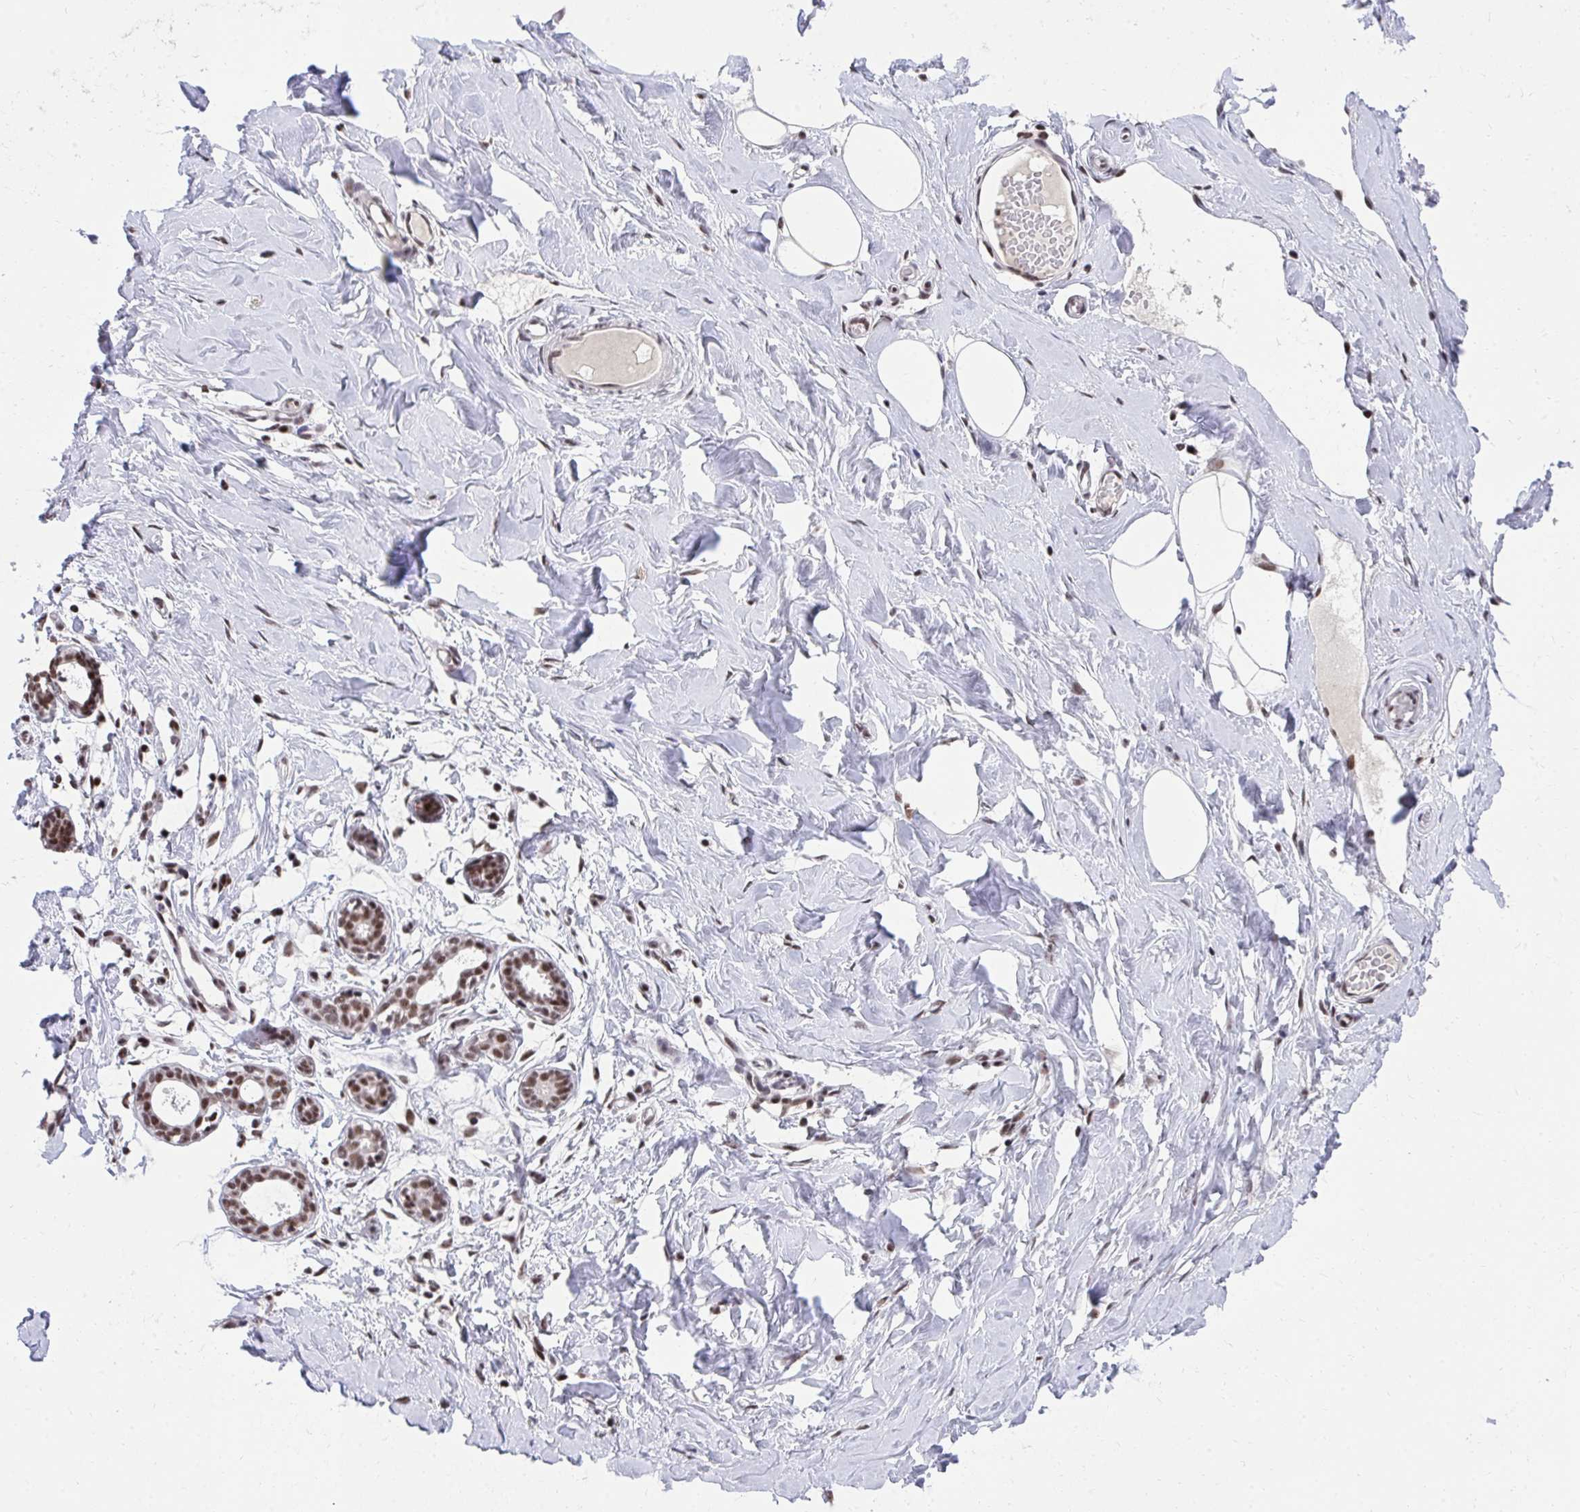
{"staining": {"intensity": "negative", "quantity": "none", "location": "none"}, "tissue": "breast", "cell_type": "Adipocytes", "image_type": "normal", "snomed": [{"axis": "morphology", "description": "Normal tissue, NOS"}, {"axis": "topography", "description": "Breast"}], "caption": "Immunohistochemical staining of benign breast shows no significant positivity in adipocytes. The staining is performed using DAB (3,3'-diaminobenzidine) brown chromogen with nuclei counter-stained in using hematoxylin.", "gene": "SYNE4", "patient": {"sex": "female", "age": 27}}